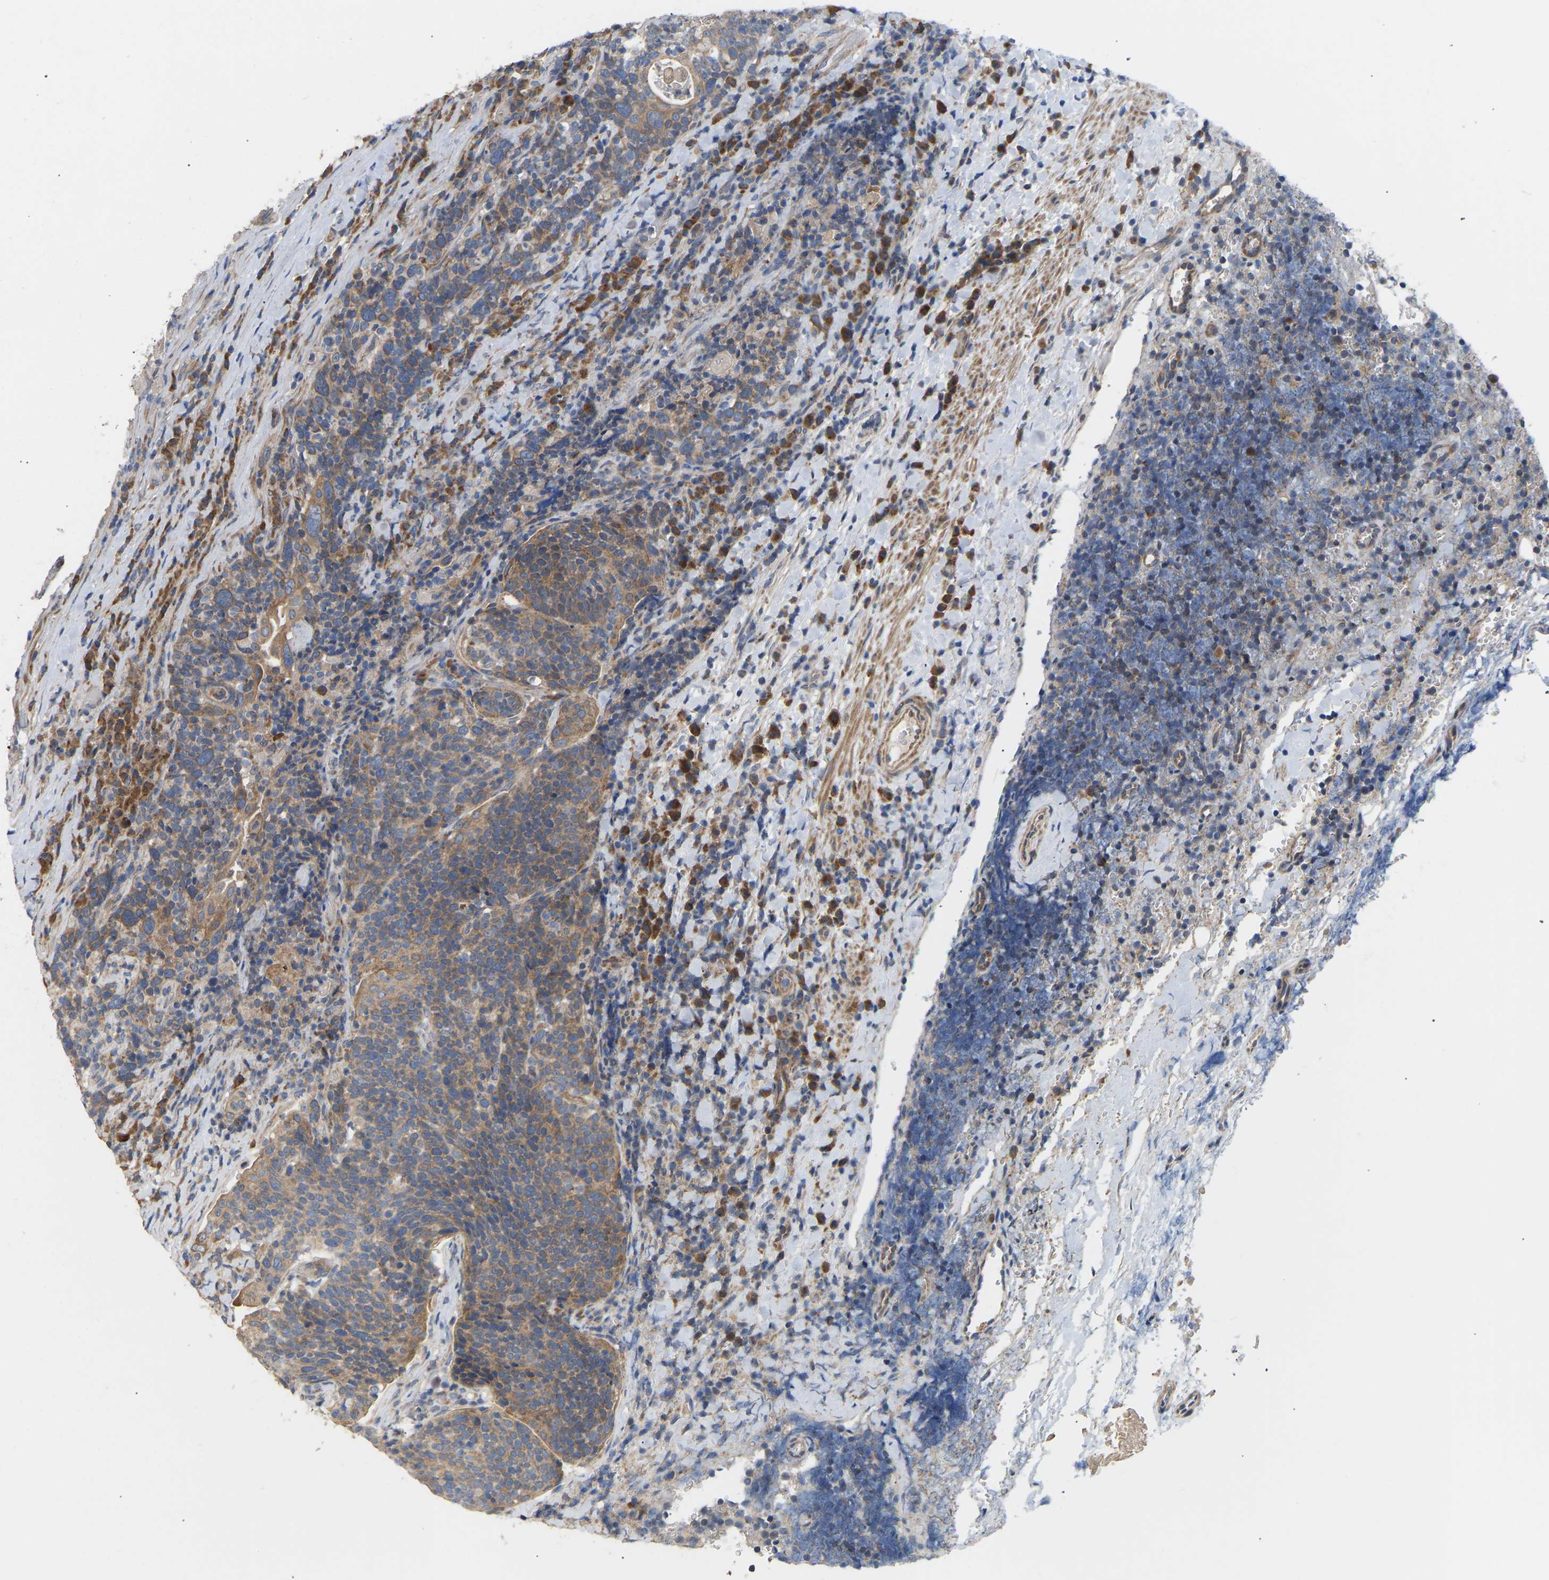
{"staining": {"intensity": "moderate", "quantity": ">75%", "location": "cytoplasmic/membranous"}, "tissue": "head and neck cancer", "cell_type": "Tumor cells", "image_type": "cancer", "snomed": [{"axis": "morphology", "description": "Squamous cell carcinoma, NOS"}, {"axis": "morphology", "description": "Squamous cell carcinoma, metastatic, NOS"}, {"axis": "topography", "description": "Lymph node"}, {"axis": "topography", "description": "Head-Neck"}], "caption": "Head and neck squamous cell carcinoma stained with DAB (3,3'-diaminobenzidine) immunohistochemistry displays medium levels of moderate cytoplasmic/membranous positivity in approximately >75% of tumor cells. (Brightfield microscopy of DAB IHC at high magnification).", "gene": "HACD2", "patient": {"sex": "male", "age": 62}}